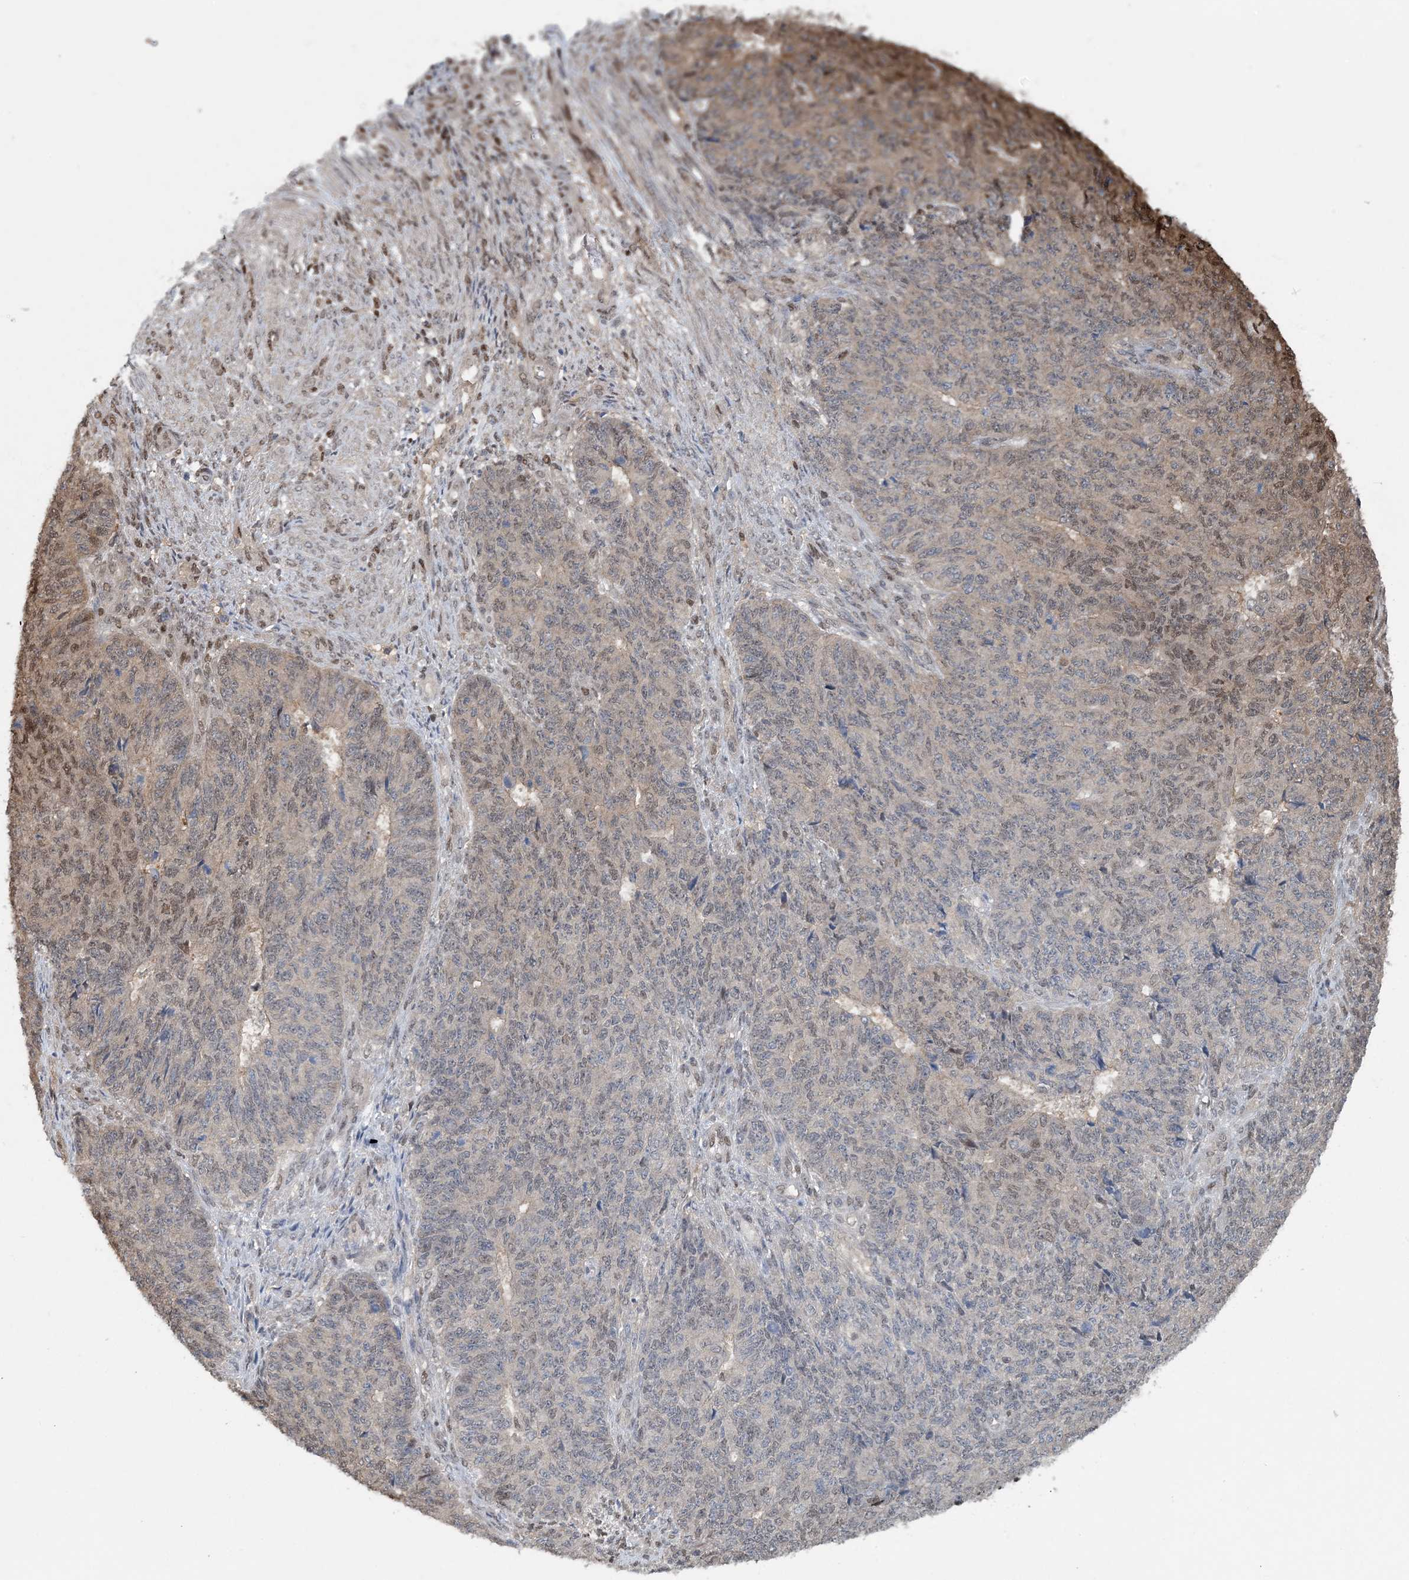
{"staining": {"intensity": "moderate", "quantity": "25%-75%", "location": "nuclear"}, "tissue": "endometrial cancer", "cell_type": "Tumor cells", "image_type": "cancer", "snomed": [{"axis": "morphology", "description": "Adenocarcinoma, NOS"}, {"axis": "topography", "description": "Endometrium"}], "caption": "Immunohistochemical staining of human endometrial cancer (adenocarcinoma) displays moderate nuclear protein staining in about 25%-75% of tumor cells.", "gene": "HIKESHI", "patient": {"sex": "female", "age": 32}}